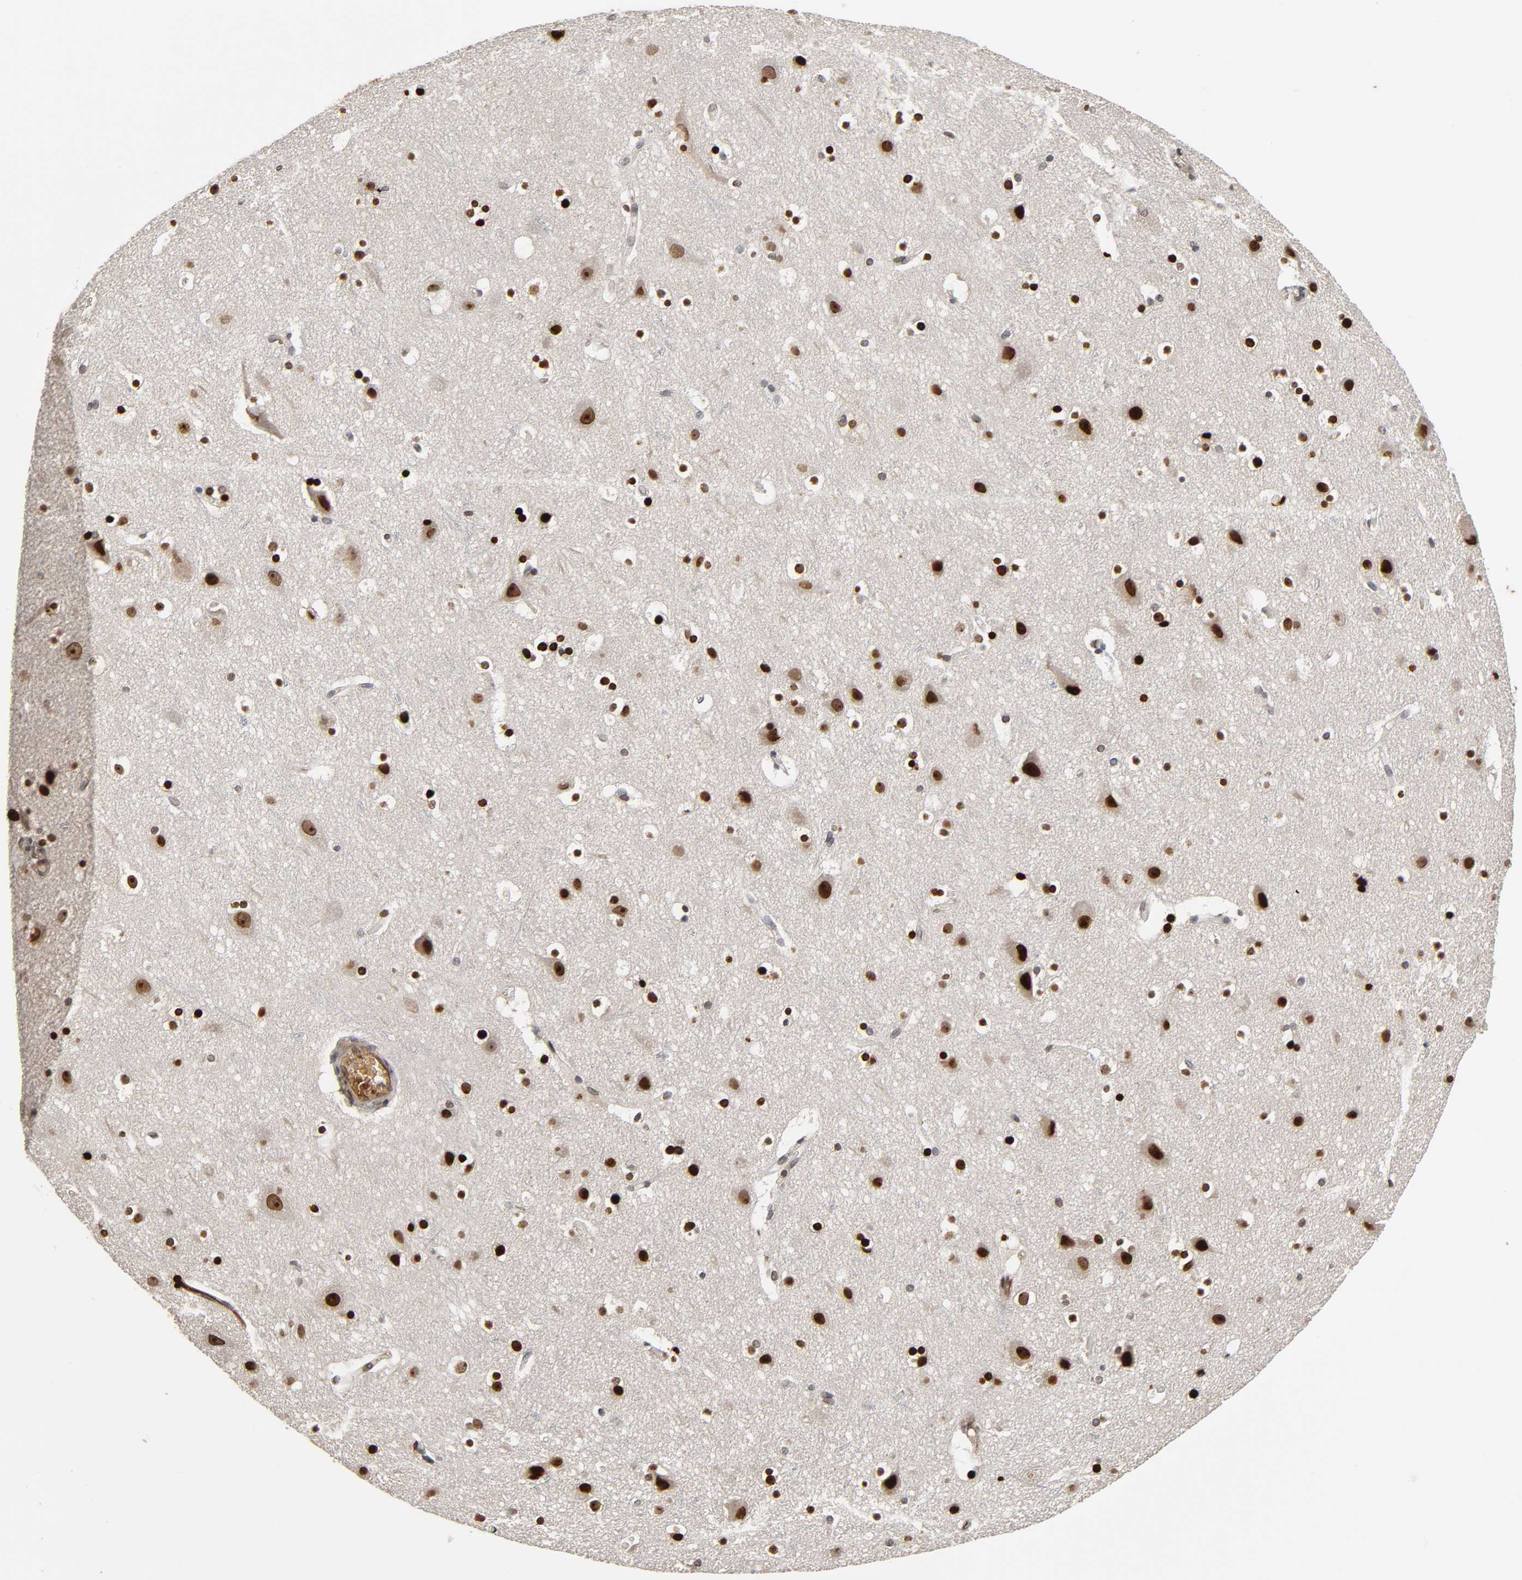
{"staining": {"intensity": "weak", "quantity": ">75%", "location": "cytoplasmic/membranous,nuclear"}, "tissue": "cerebral cortex", "cell_type": "Endothelial cells", "image_type": "normal", "snomed": [{"axis": "morphology", "description": "Normal tissue, NOS"}, {"axis": "topography", "description": "Cerebral cortex"}], "caption": "Protein analysis of unremarkable cerebral cortex exhibits weak cytoplasmic/membranous,nuclear staining in about >75% of endothelial cells. Immunohistochemistry (ihc) stains the protein in brown and the nuclei are stained blue.", "gene": "CPN2", "patient": {"sex": "male", "age": 45}}